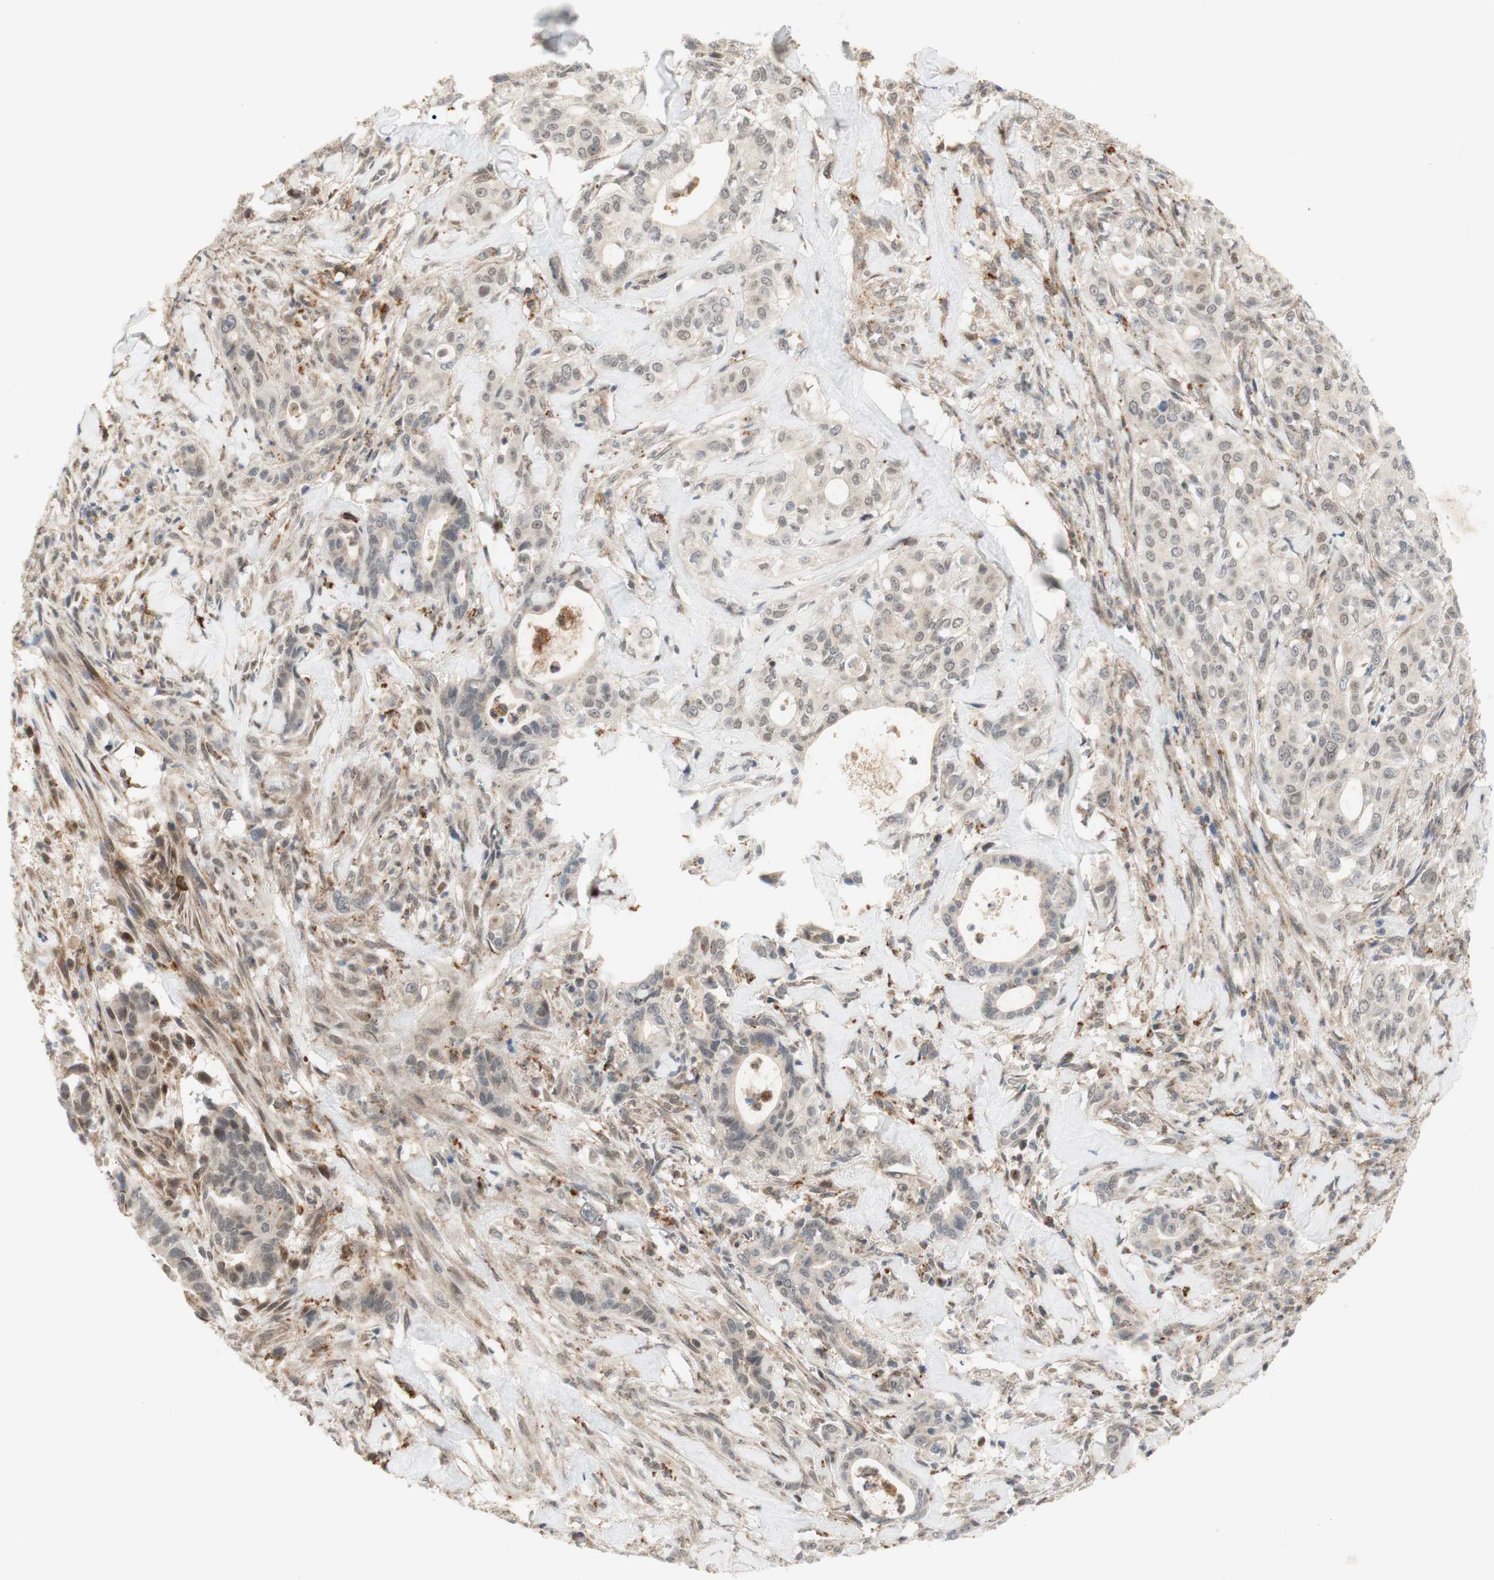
{"staining": {"intensity": "weak", "quantity": "<25%", "location": "cytoplasmic/membranous"}, "tissue": "liver cancer", "cell_type": "Tumor cells", "image_type": "cancer", "snomed": [{"axis": "morphology", "description": "Cholangiocarcinoma"}, {"axis": "topography", "description": "Liver"}], "caption": "Tumor cells show no significant protein positivity in liver cholangiocarcinoma.", "gene": "GAPT", "patient": {"sex": "female", "age": 67}}